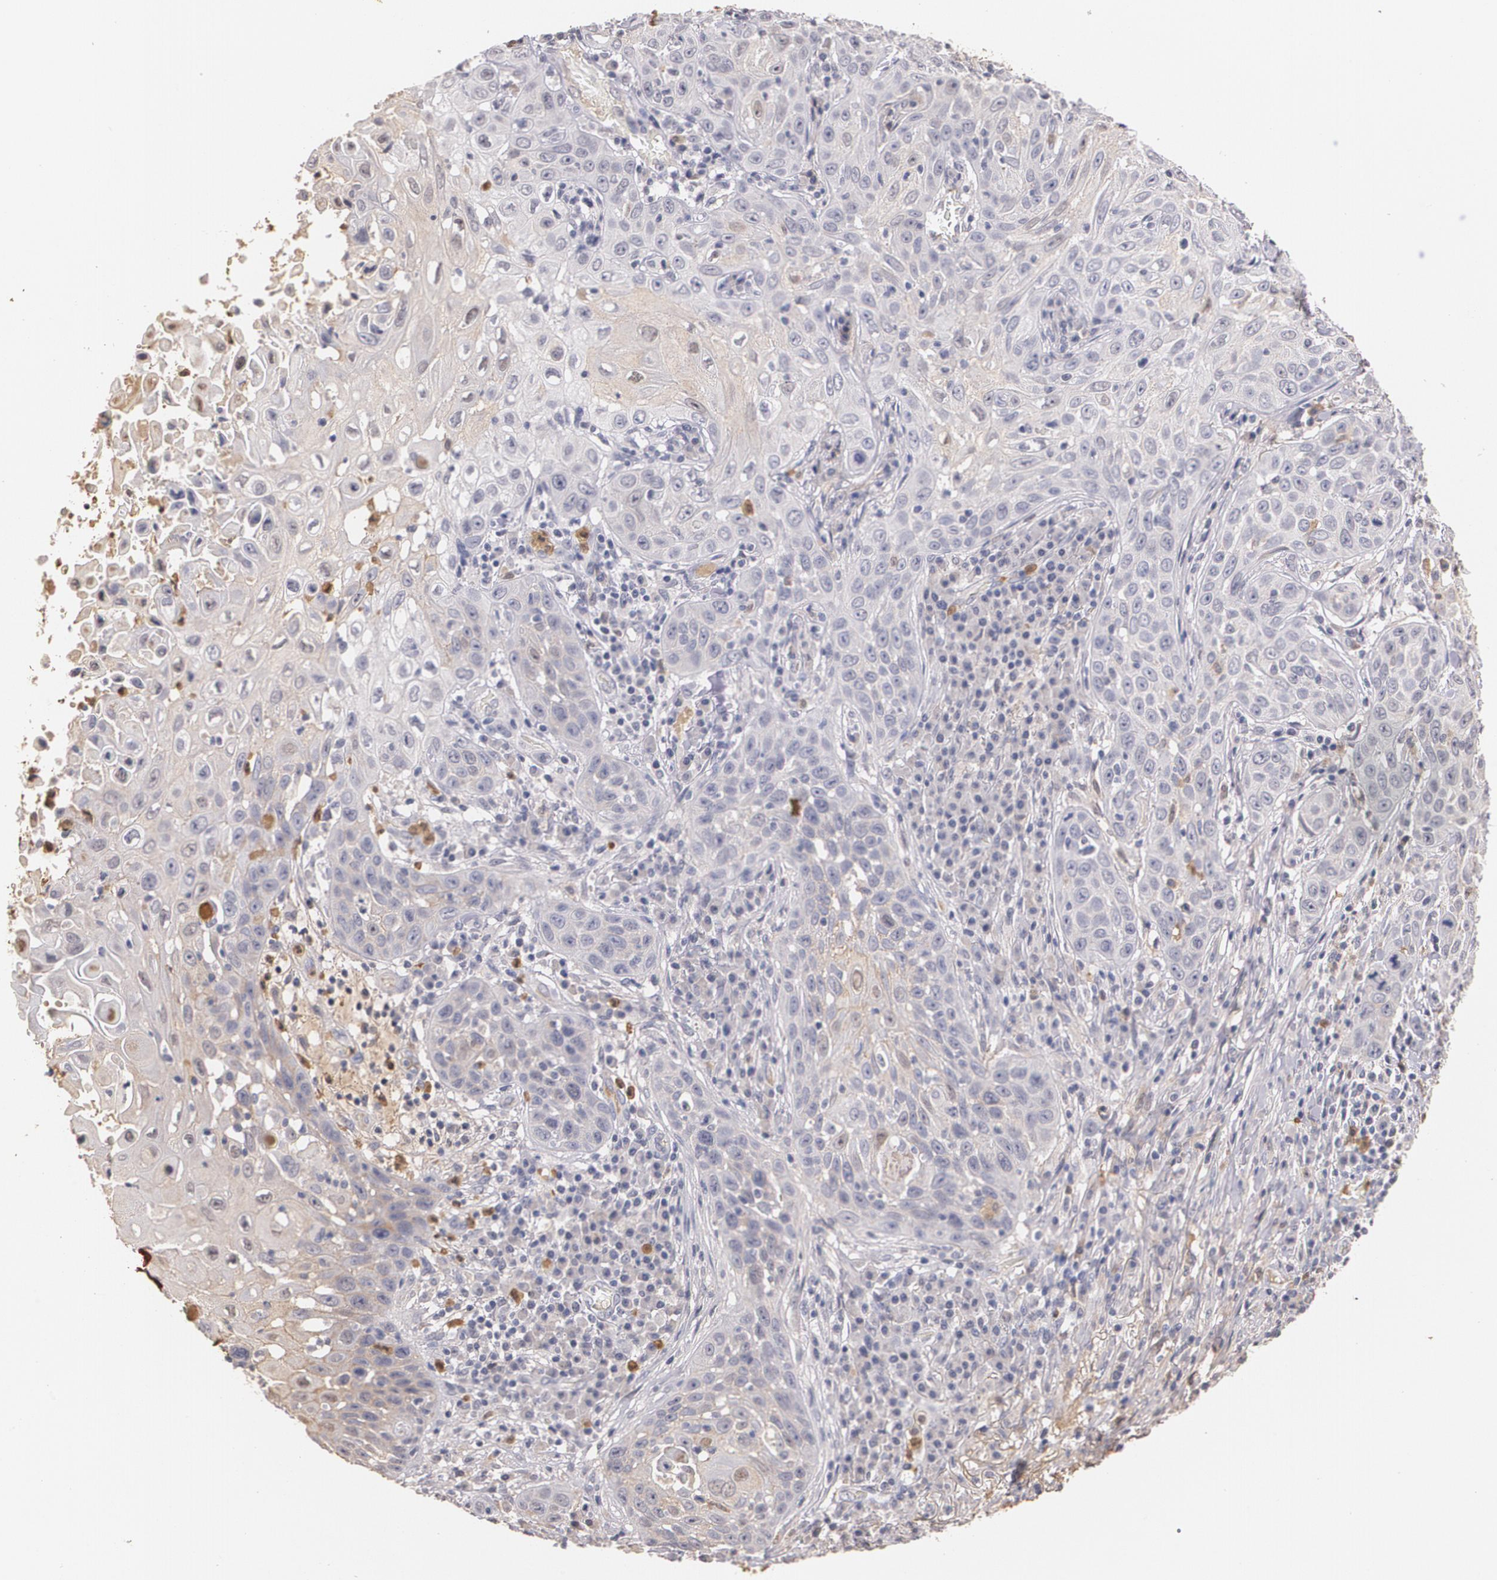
{"staining": {"intensity": "weak", "quantity": "<25%", "location": "cytoplasmic/membranous"}, "tissue": "skin cancer", "cell_type": "Tumor cells", "image_type": "cancer", "snomed": [{"axis": "morphology", "description": "Squamous cell carcinoma, NOS"}, {"axis": "topography", "description": "Skin"}], "caption": "High power microscopy image of an immunohistochemistry (IHC) photomicrograph of squamous cell carcinoma (skin), revealing no significant staining in tumor cells.", "gene": "PTS", "patient": {"sex": "male", "age": 84}}